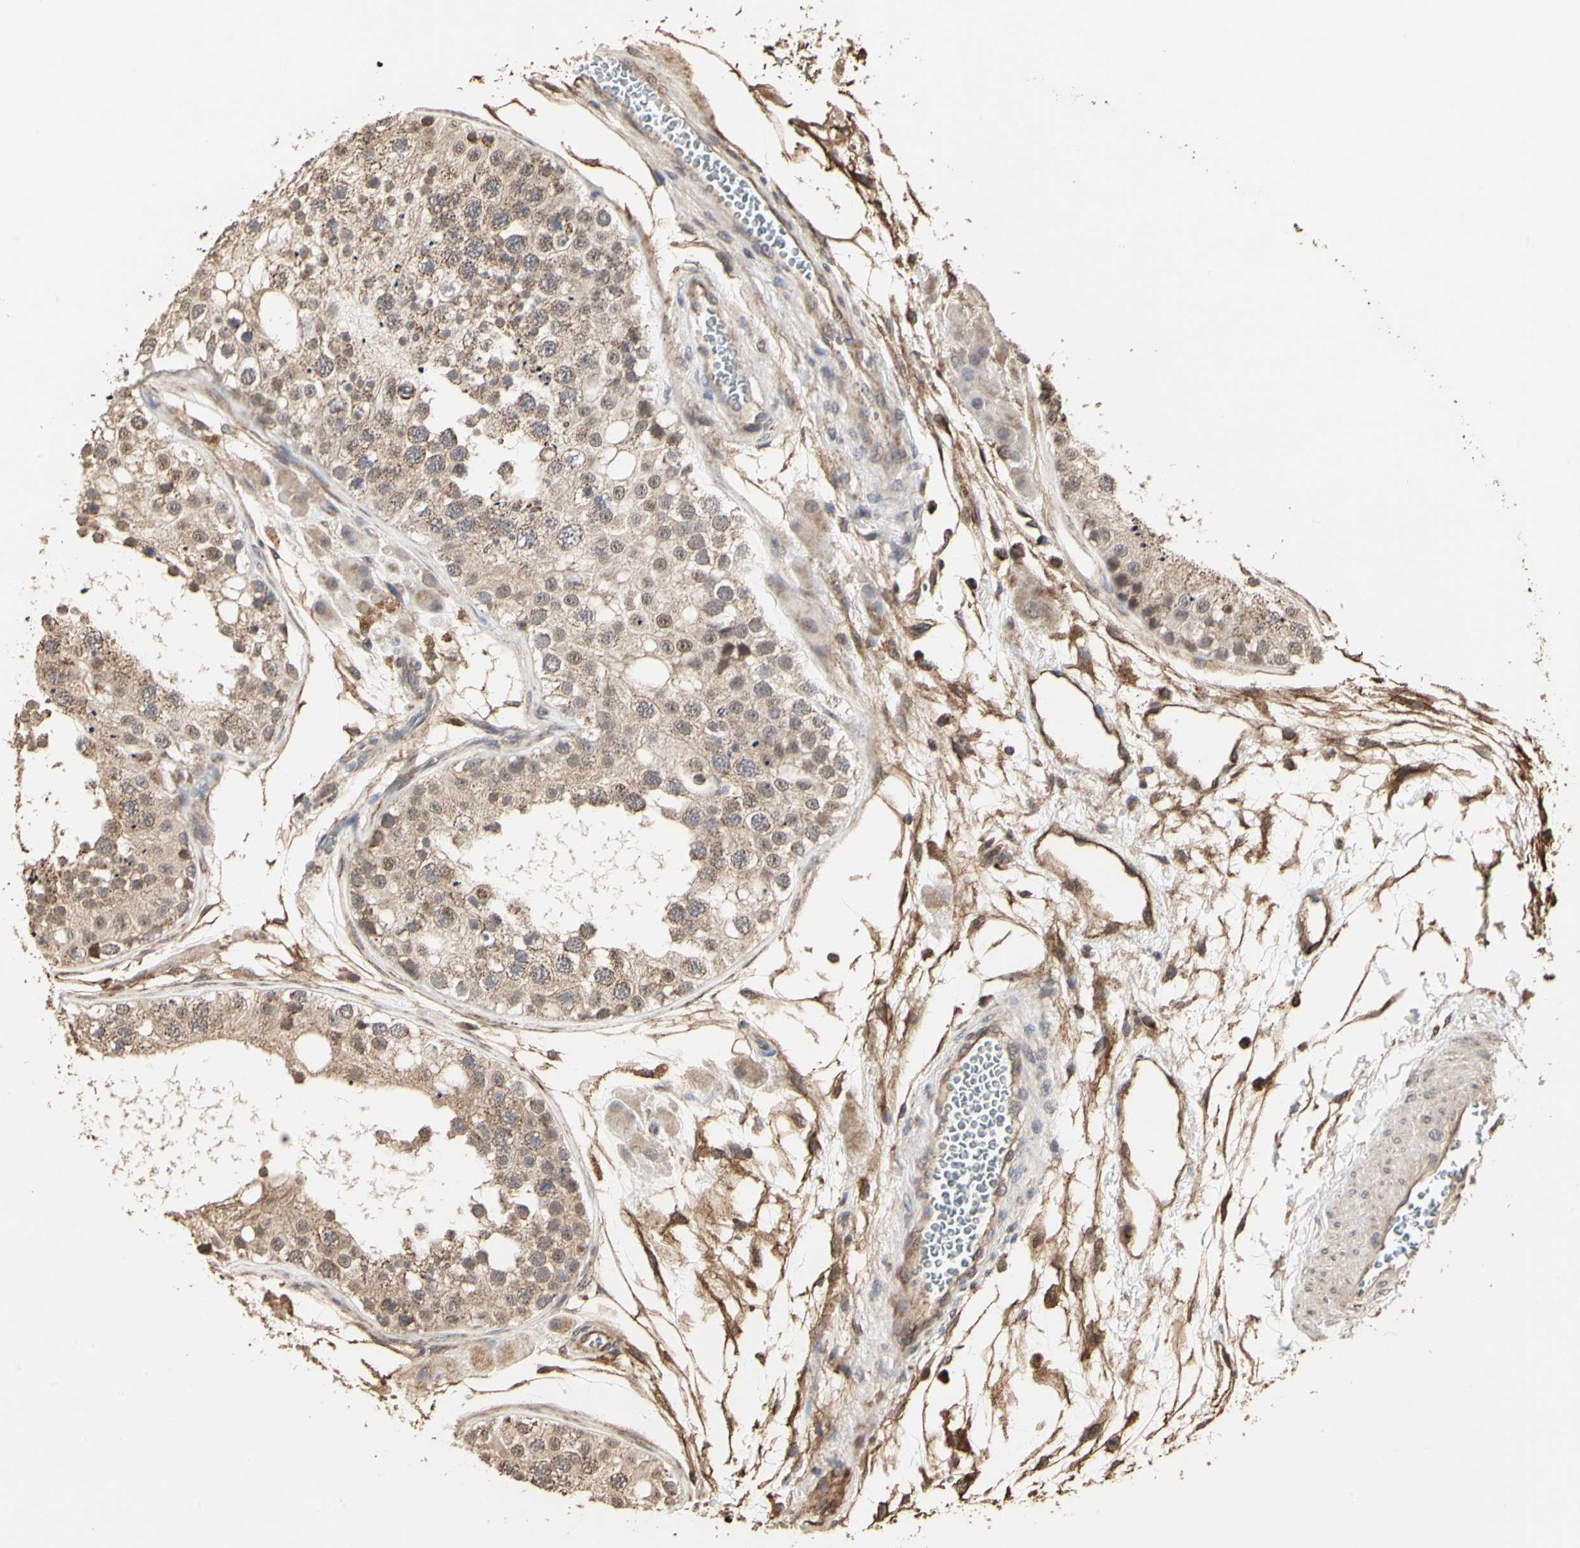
{"staining": {"intensity": "moderate", "quantity": ">75%", "location": "cytoplasmic/membranous"}, "tissue": "testis", "cell_type": "Cells in seminiferous ducts", "image_type": "normal", "snomed": [{"axis": "morphology", "description": "Normal tissue, NOS"}, {"axis": "topography", "description": "Testis"}], "caption": "A high-resolution histopathology image shows IHC staining of normal testis, which exhibits moderate cytoplasmic/membranous expression in about >75% of cells in seminiferous ducts. (DAB IHC with brightfield microscopy, high magnification).", "gene": "TAOK1", "patient": {"sex": "male", "age": 26}}